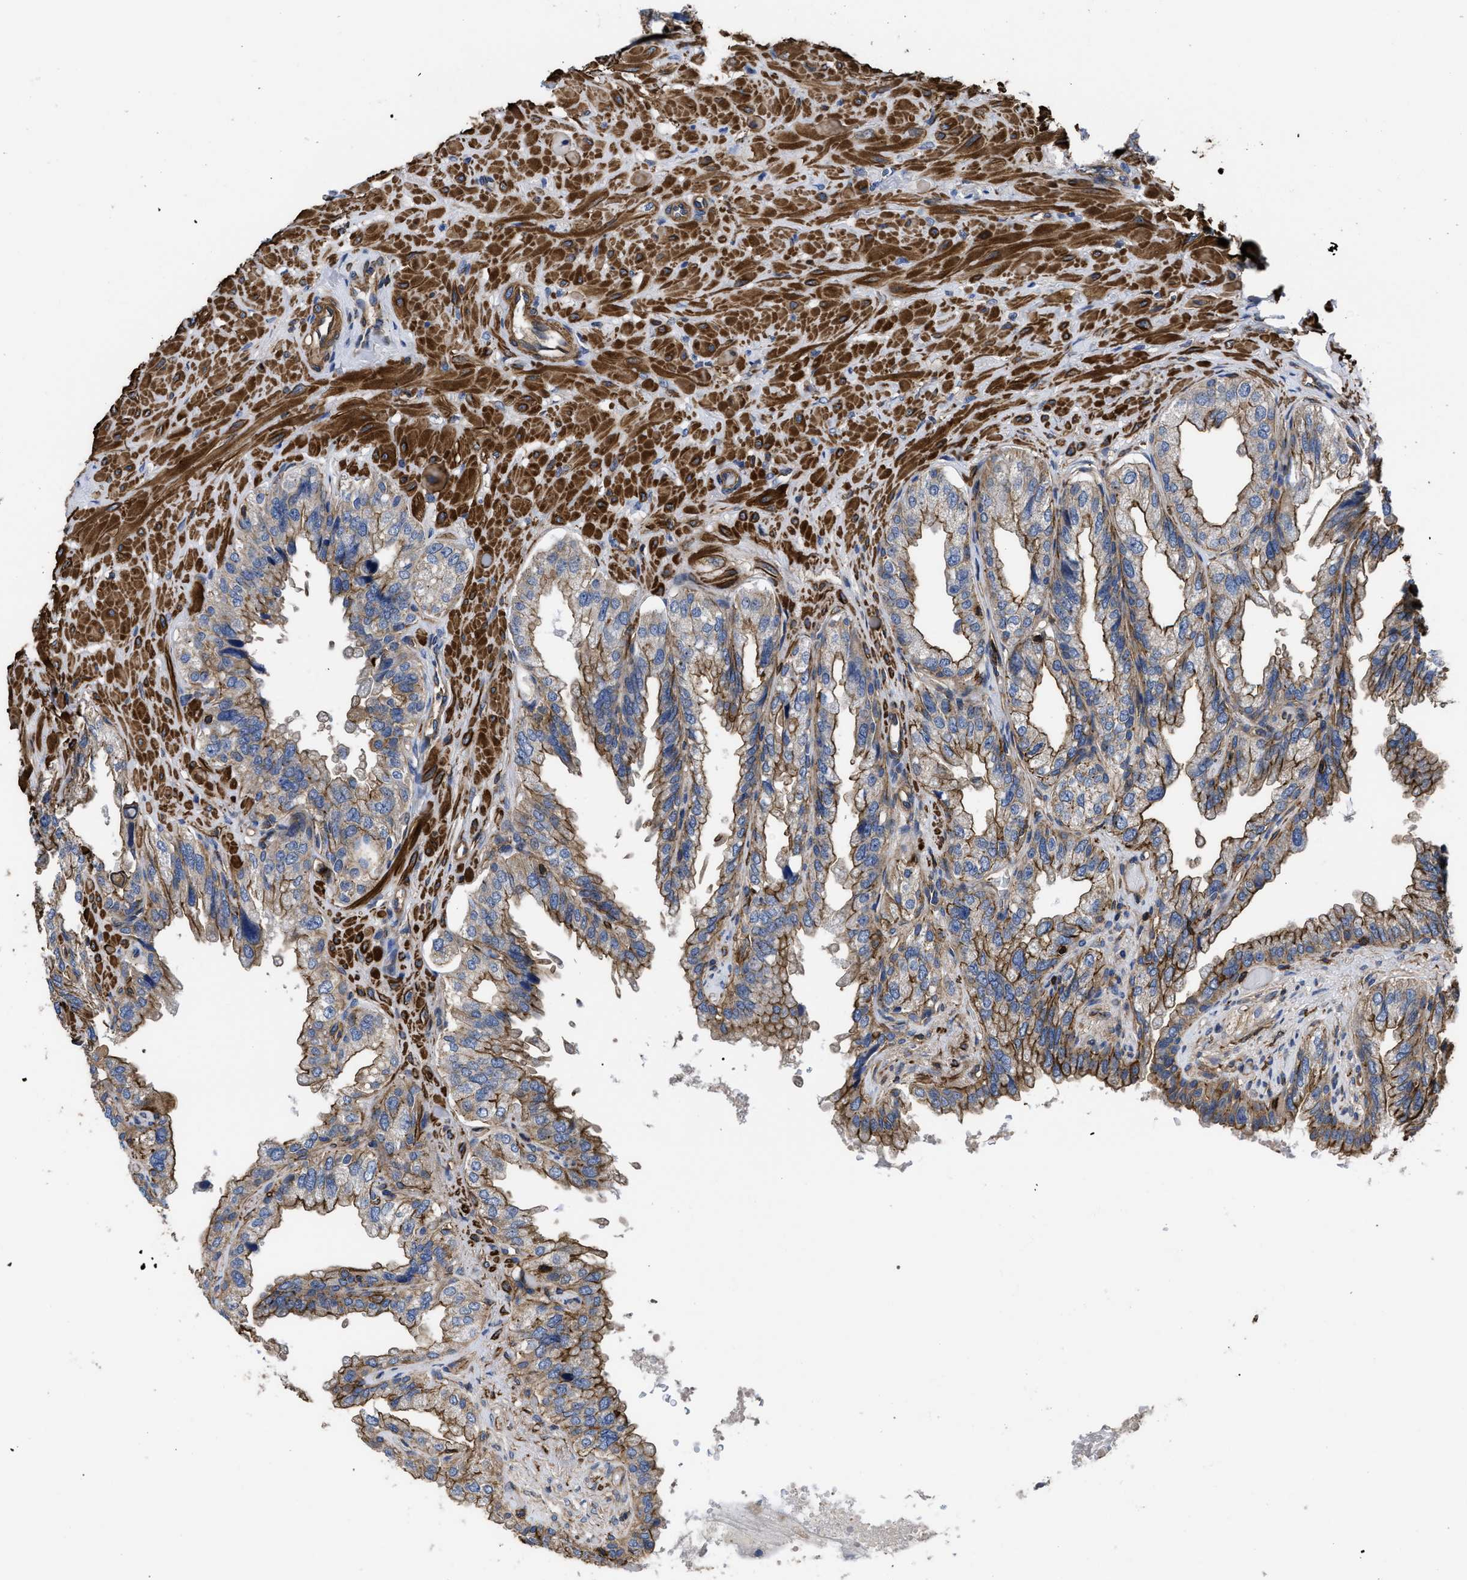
{"staining": {"intensity": "moderate", "quantity": ">75%", "location": "cytoplasmic/membranous"}, "tissue": "seminal vesicle", "cell_type": "Glandular cells", "image_type": "normal", "snomed": [{"axis": "morphology", "description": "Normal tissue, NOS"}, {"axis": "topography", "description": "Seminal veicle"}], "caption": "Seminal vesicle stained for a protein (brown) displays moderate cytoplasmic/membranous positive expression in approximately >75% of glandular cells.", "gene": "SCUBE2", "patient": {"sex": "male", "age": 68}}